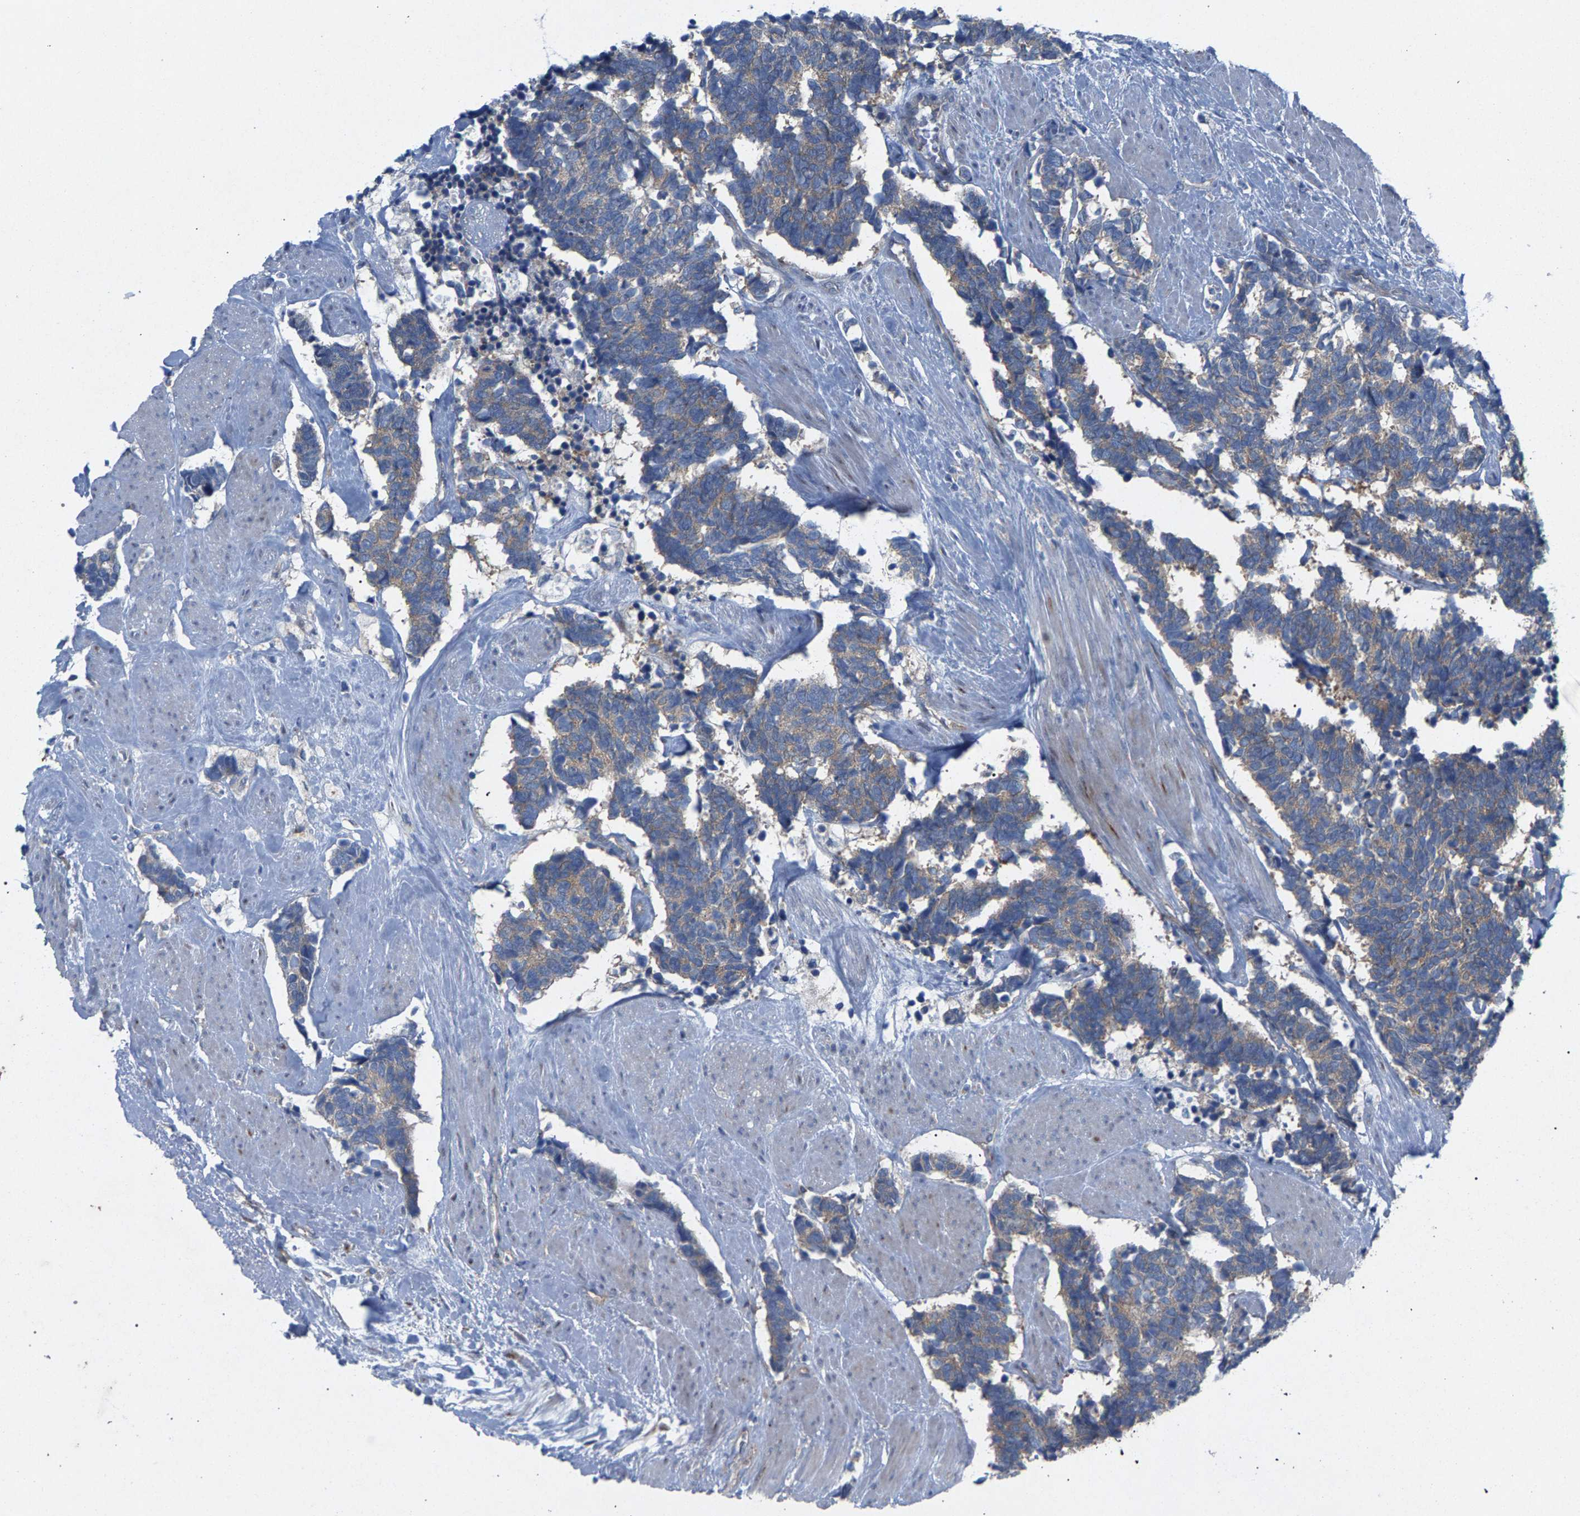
{"staining": {"intensity": "weak", "quantity": ">75%", "location": "cytoplasmic/membranous"}, "tissue": "carcinoid", "cell_type": "Tumor cells", "image_type": "cancer", "snomed": [{"axis": "morphology", "description": "Carcinoma, NOS"}, {"axis": "morphology", "description": "Carcinoid, malignant, NOS"}, {"axis": "topography", "description": "Urinary bladder"}], "caption": "Protein staining demonstrates weak cytoplasmic/membranous expression in about >75% of tumor cells in carcinoid.", "gene": "MAMDC2", "patient": {"sex": "male", "age": 57}}